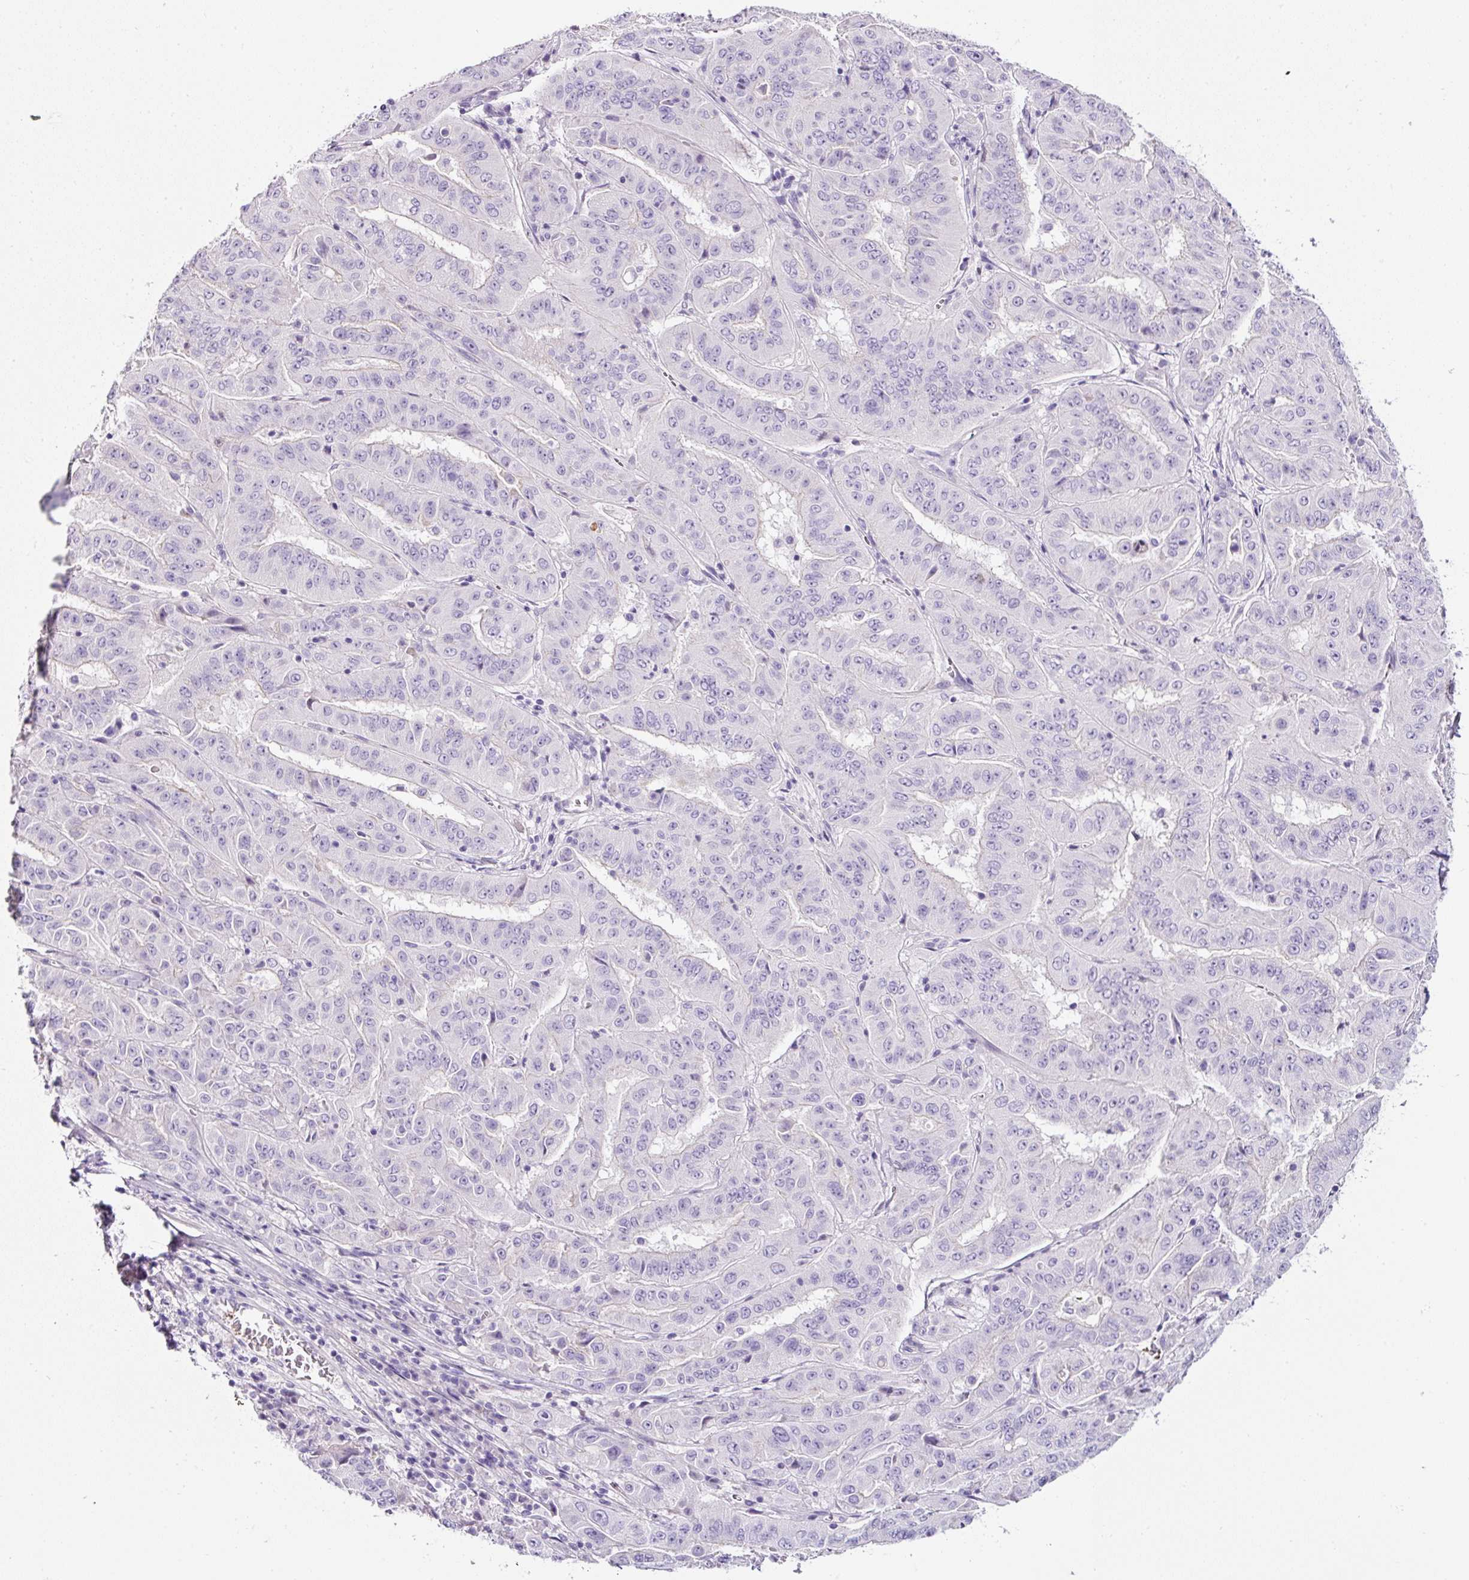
{"staining": {"intensity": "negative", "quantity": "none", "location": "none"}, "tissue": "pancreatic cancer", "cell_type": "Tumor cells", "image_type": "cancer", "snomed": [{"axis": "morphology", "description": "Adenocarcinoma, NOS"}, {"axis": "topography", "description": "Pancreas"}], "caption": "This is an IHC histopathology image of adenocarcinoma (pancreatic). There is no positivity in tumor cells.", "gene": "OR14A2", "patient": {"sex": "male", "age": 63}}